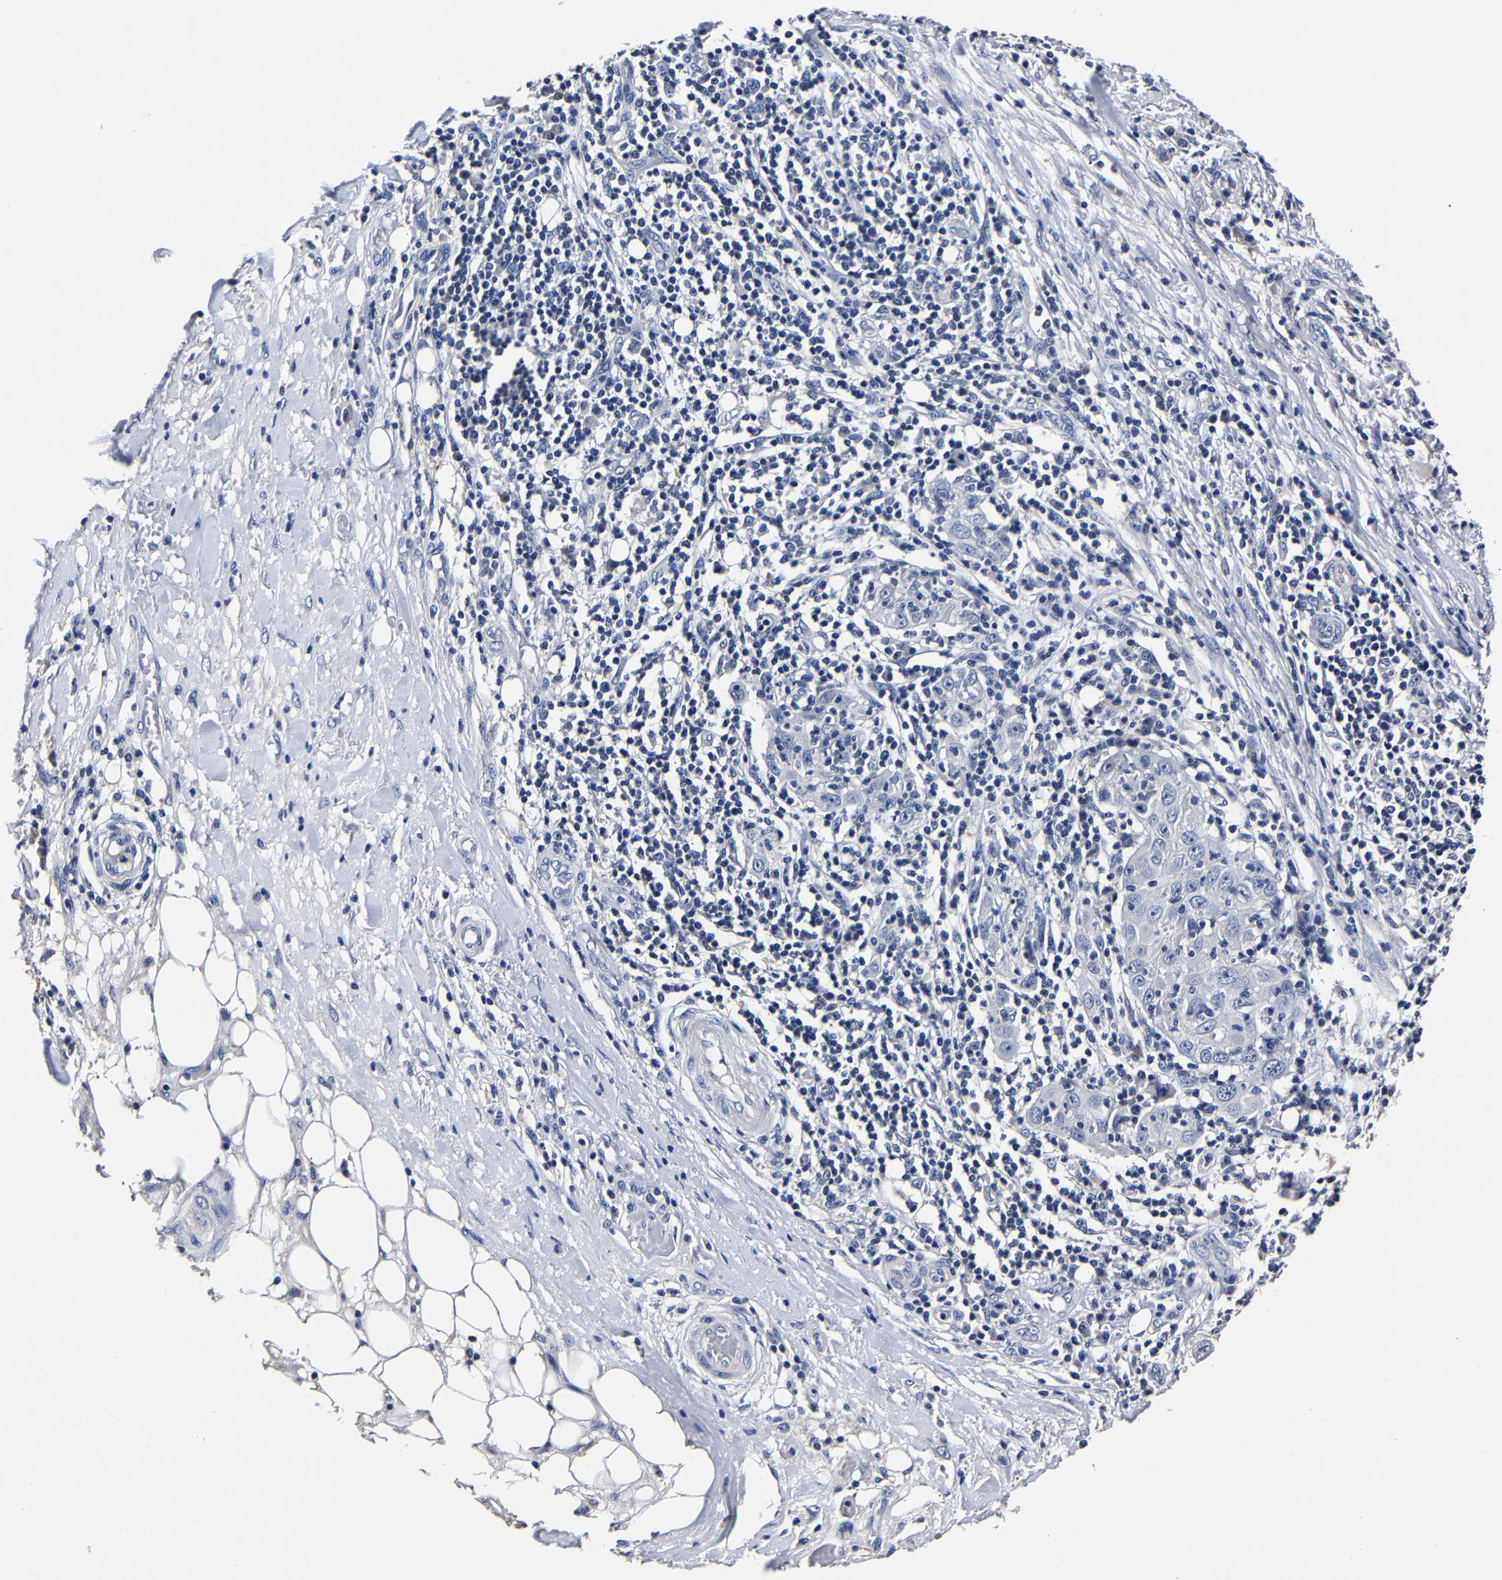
{"staining": {"intensity": "negative", "quantity": "none", "location": "none"}, "tissue": "skin cancer", "cell_type": "Tumor cells", "image_type": "cancer", "snomed": [{"axis": "morphology", "description": "Squamous cell carcinoma, NOS"}, {"axis": "topography", "description": "Skin"}], "caption": "High power microscopy photomicrograph of an IHC image of skin squamous cell carcinoma, revealing no significant positivity in tumor cells.", "gene": "AKAP4", "patient": {"sex": "female", "age": 88}}